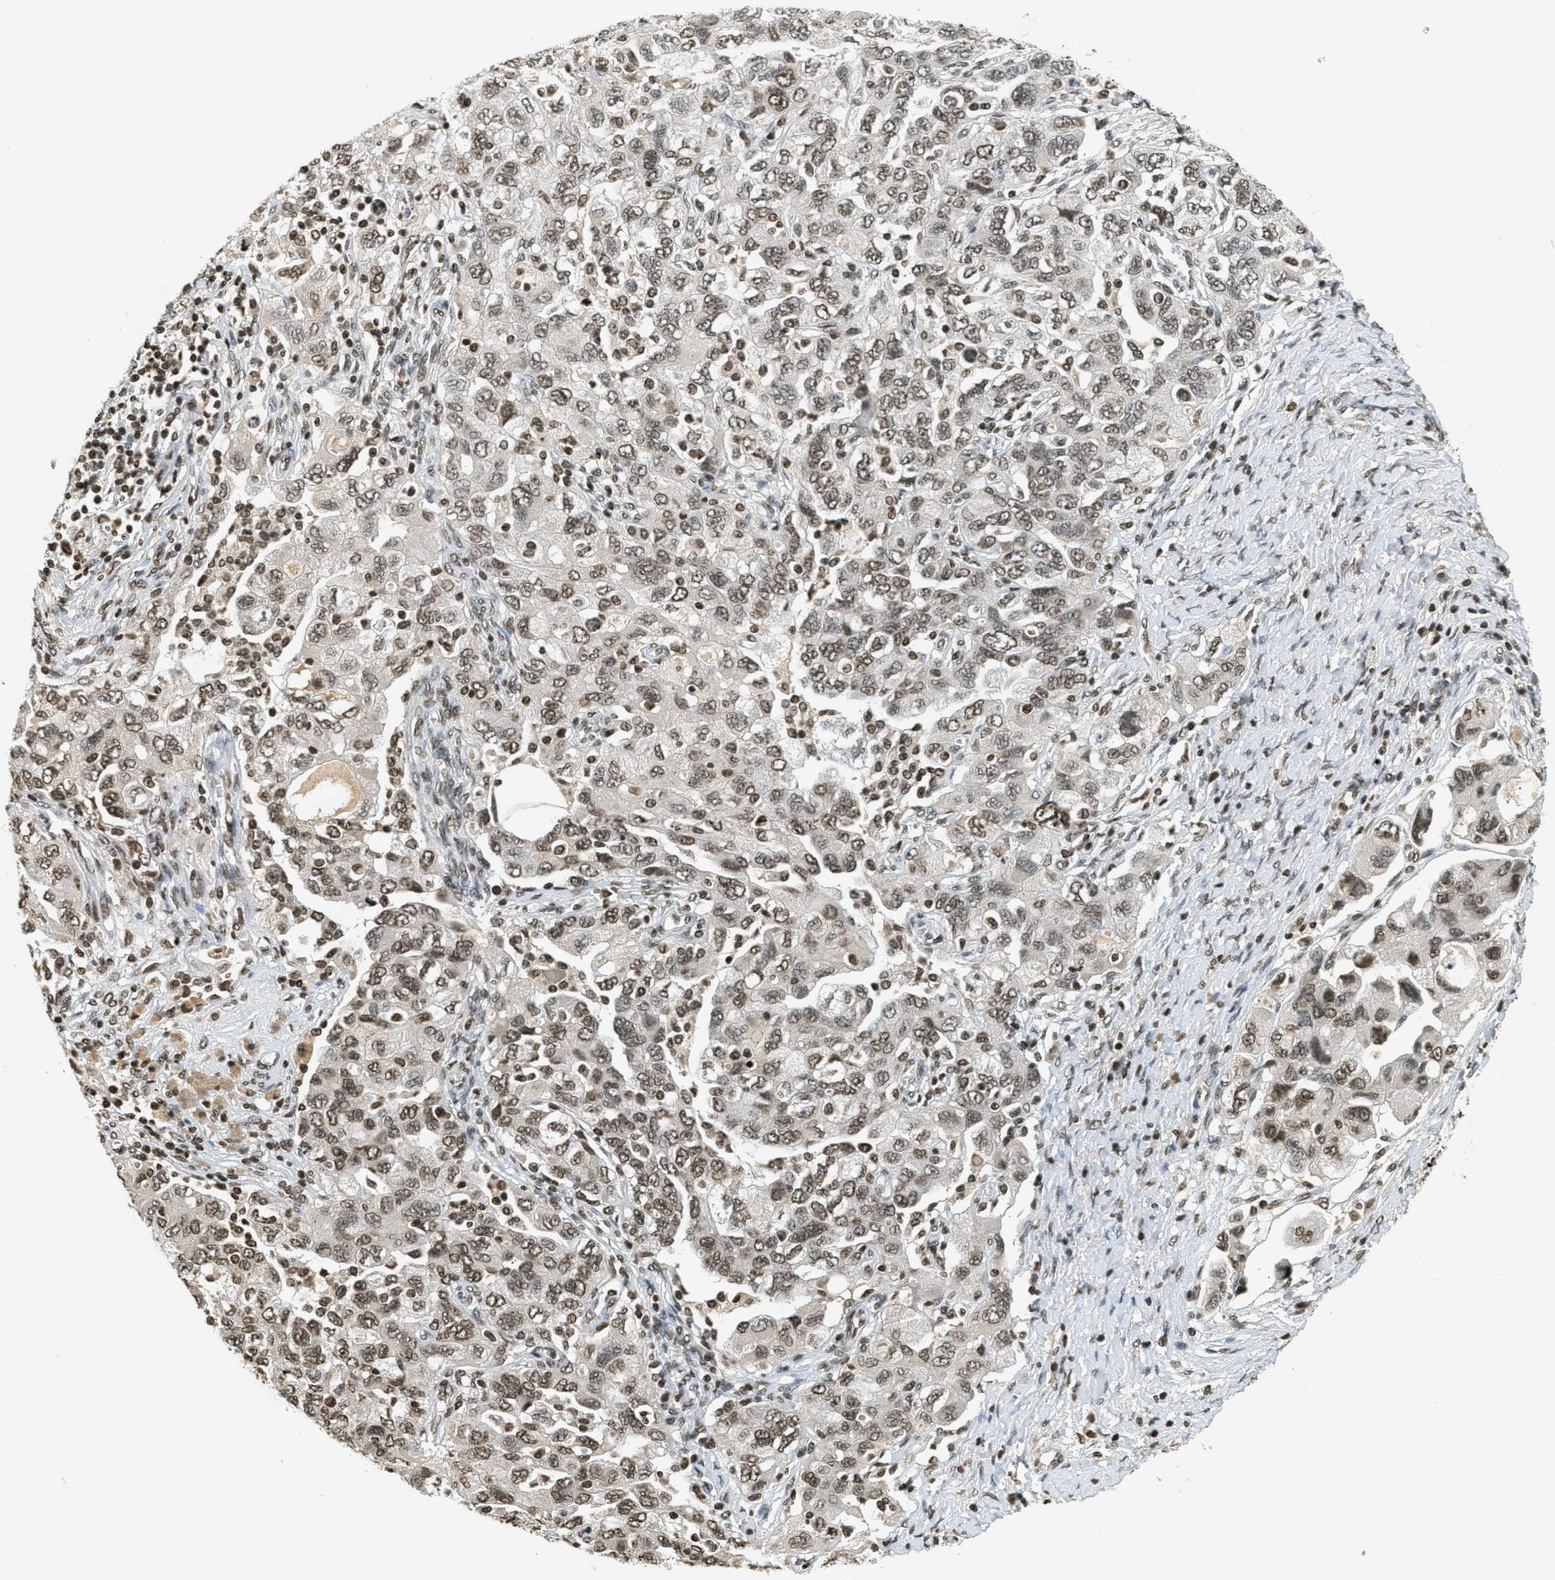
{"staining": {"intensity": "moderate", "quantity": ">75%", "location": "nuclear"}, "tissue": "ovarian cancer", "cell_type": "Tumor cells", "image_type": "cancer", "snomed": [{"axis": "morphology", "description": "Carcinoma, NOS"}, {"axis": "morphology", "description": "Cystadenocarcinoma, serous, NOS"}, {"axis": "topography", "description": "Ovary"}], "caption": "DAB (3,3'-diaminobenzidine) immunohistochemical staining of human ovarian cancer (serous cystadenocarcinoma) reveals moderate nuclear protein positivity in approximately >75% of tumor cells. (DAB (3,3'-diaminobenzidine) IHC with brightfield microscopy, high magnification).", "gene": "LDB2", "patient": {"sex": "female", "age": 69}}